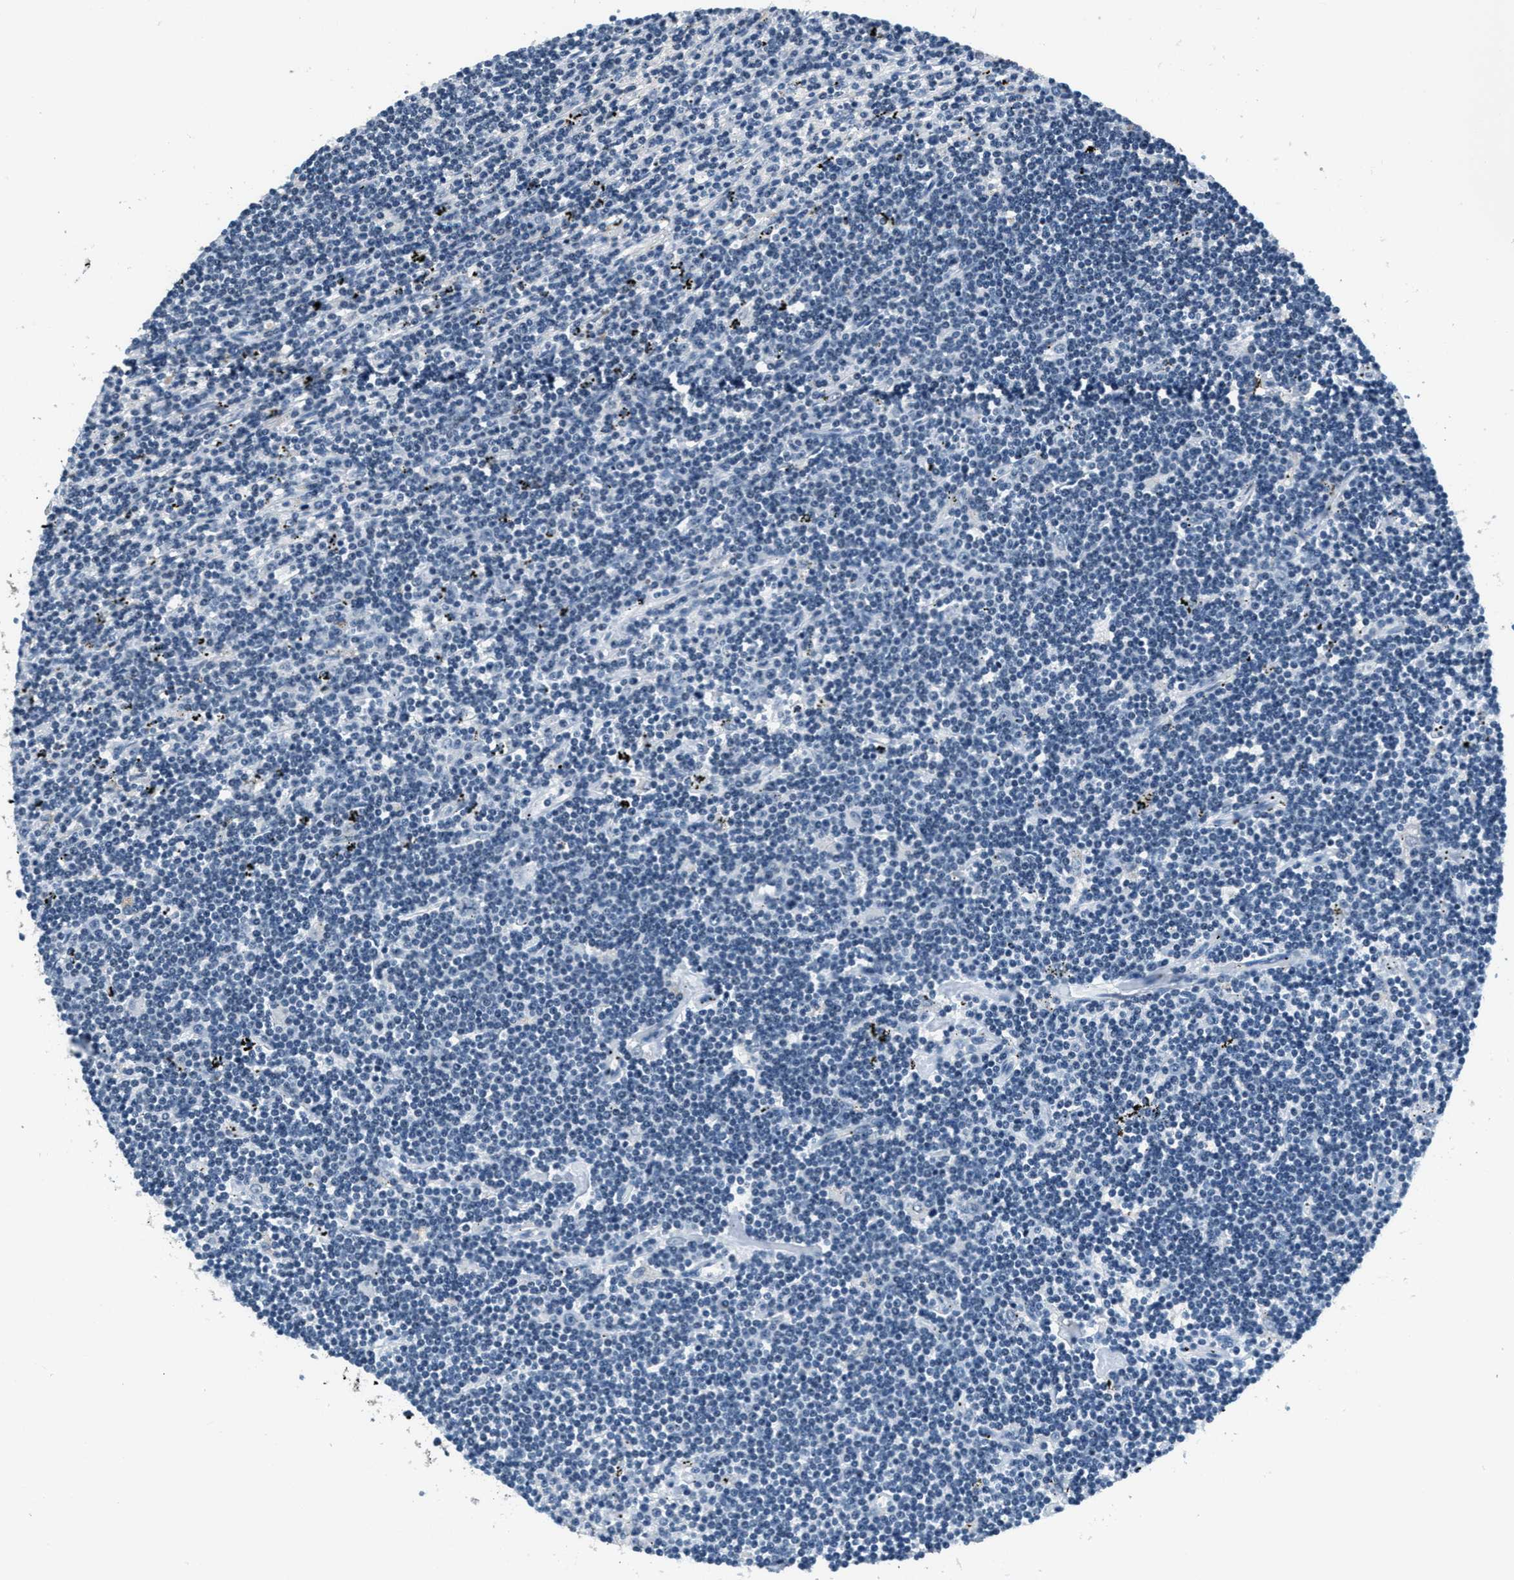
{"staining": {"intensity": "negative", "quantity": "none", "location": "none"}, "tissue": "lymphoma", "cell_type": "Tumor cells", "image_type": "cancer", "snomed": [{"axis": "morphology", "description": "Malignant lymphoma, non-Hodgkin's type, Low grade"}, {"axis": "topography", "description": "Spleen"}], "caption": "Tumor cells are negative for protein expression in human malignant lymphoma, non-Hodgkin's type (low-grade).", "gene": "CA4", "patient": {"sex": "male", "age": 76}}